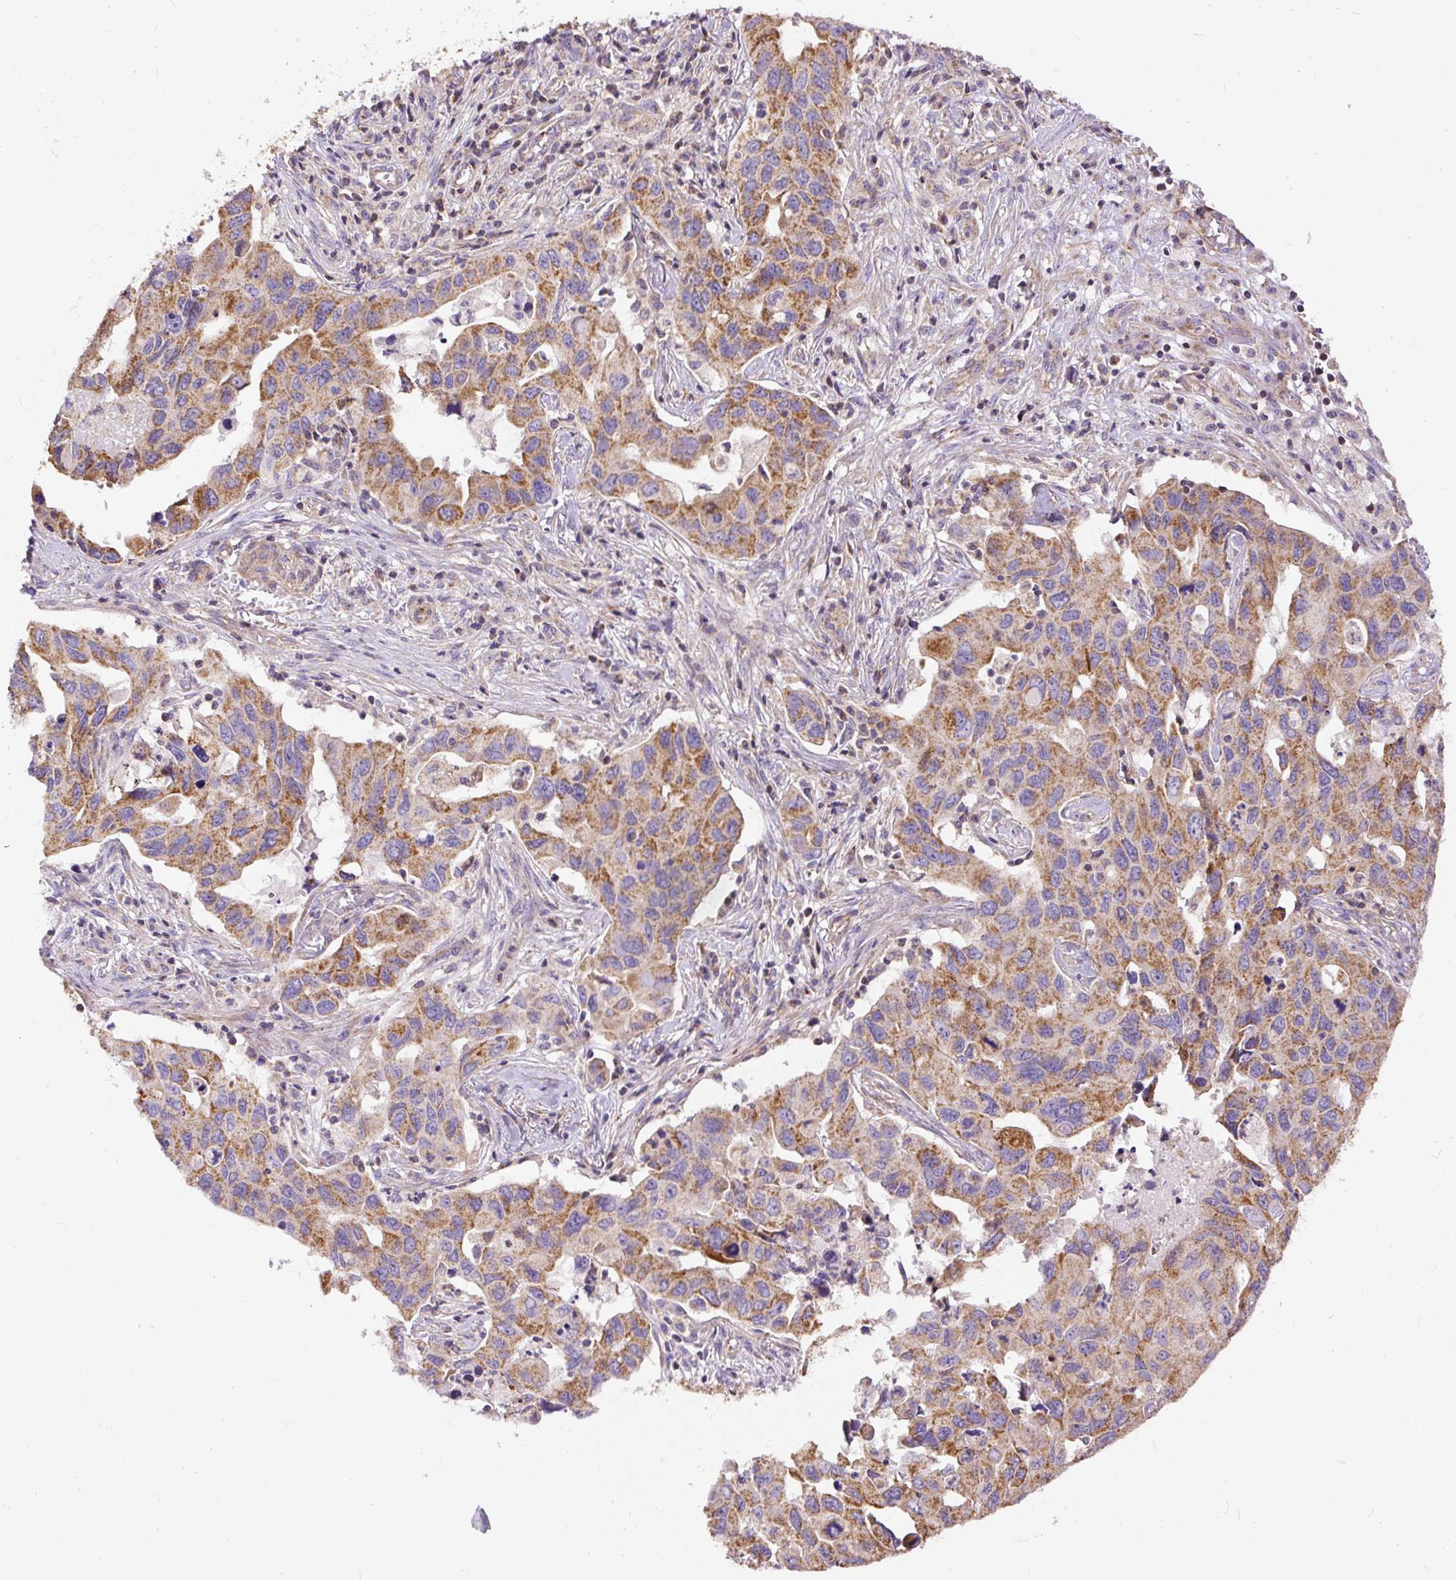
{"staining": {"intensity": "moderate", "quantity": ">75%", "location": "cytoplasmic/membranous"}, "tissue": "lung cancer", "cell_type": "Tumor cells", "image_type": "cancer", "snomed": [{"axis": "morphology", "description": "Adenocarcinoma, NOS"}, {"axis": "topography", "description": "Lung"}], "caption": "Lung cancer (adenocarcinoma) was stained to show a protein in brown. There is medium levels of moderate cytoplasmic/membranous staining in about >75% of tumor cells. The protein is shown in brown color, while the nuclei are stained blue.", "gene": "NDUFAF2", "patient": {"sex": "male", "age": 64}}